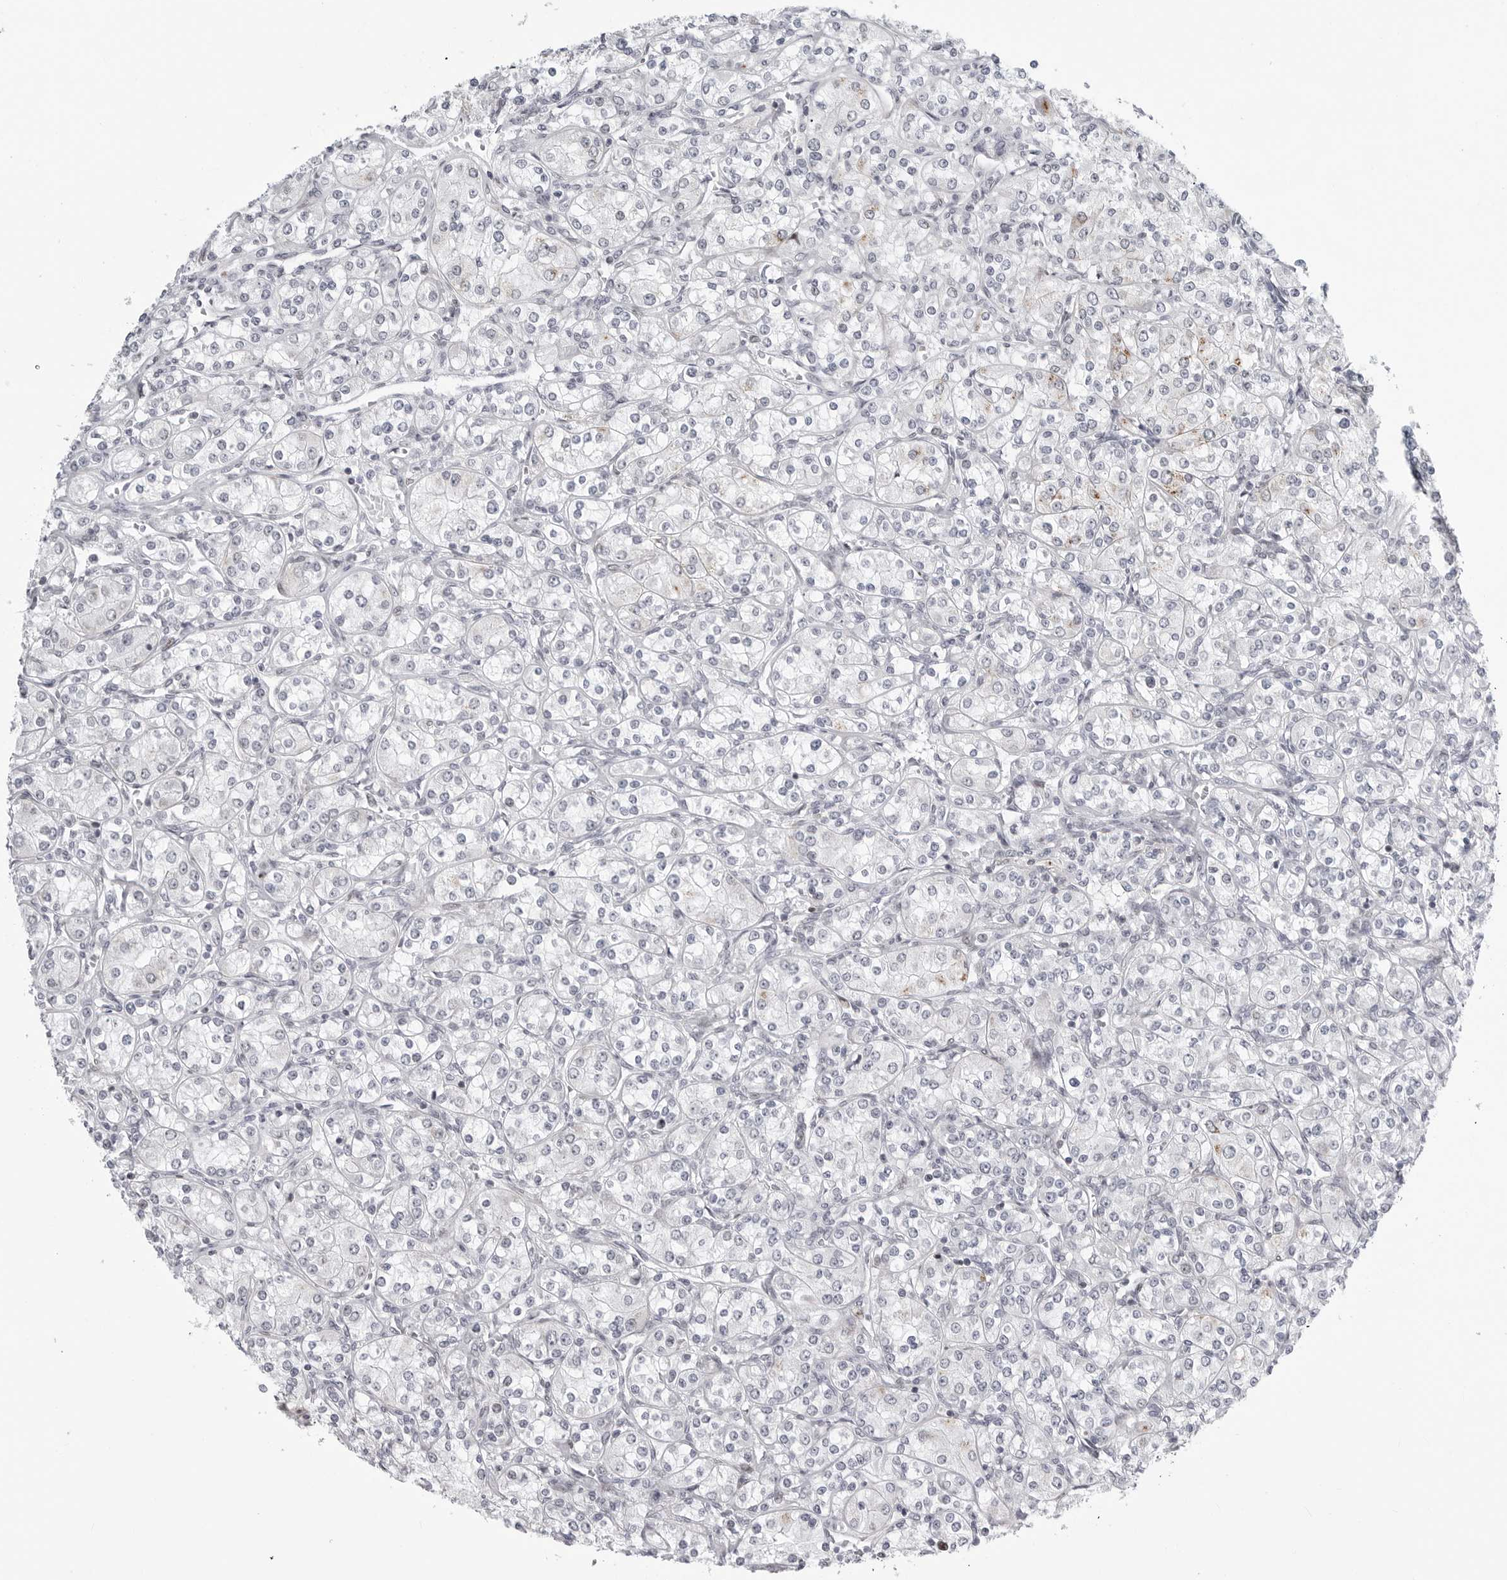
{"staining": {"intensity": "negative", "quantity": "none", "location": "none"}, "tissue": "renal cancer", "cell_type": "Tumor cells", "image_type": "cancer", "snomed": [{"axis": "morphology", "description": "Adenocarcinoma, NOS"}, {"axis": "topography", "description": "Kidney"}], "caption": "High magnification brightfield microscopy of renal adenocarcinoma stained with DAB (brown) and counterstained with hematoxylin (blue): tumor cells show no significant staining.", "gene": "FAM135B", "patient": {"sex": "male", "age": 77}}